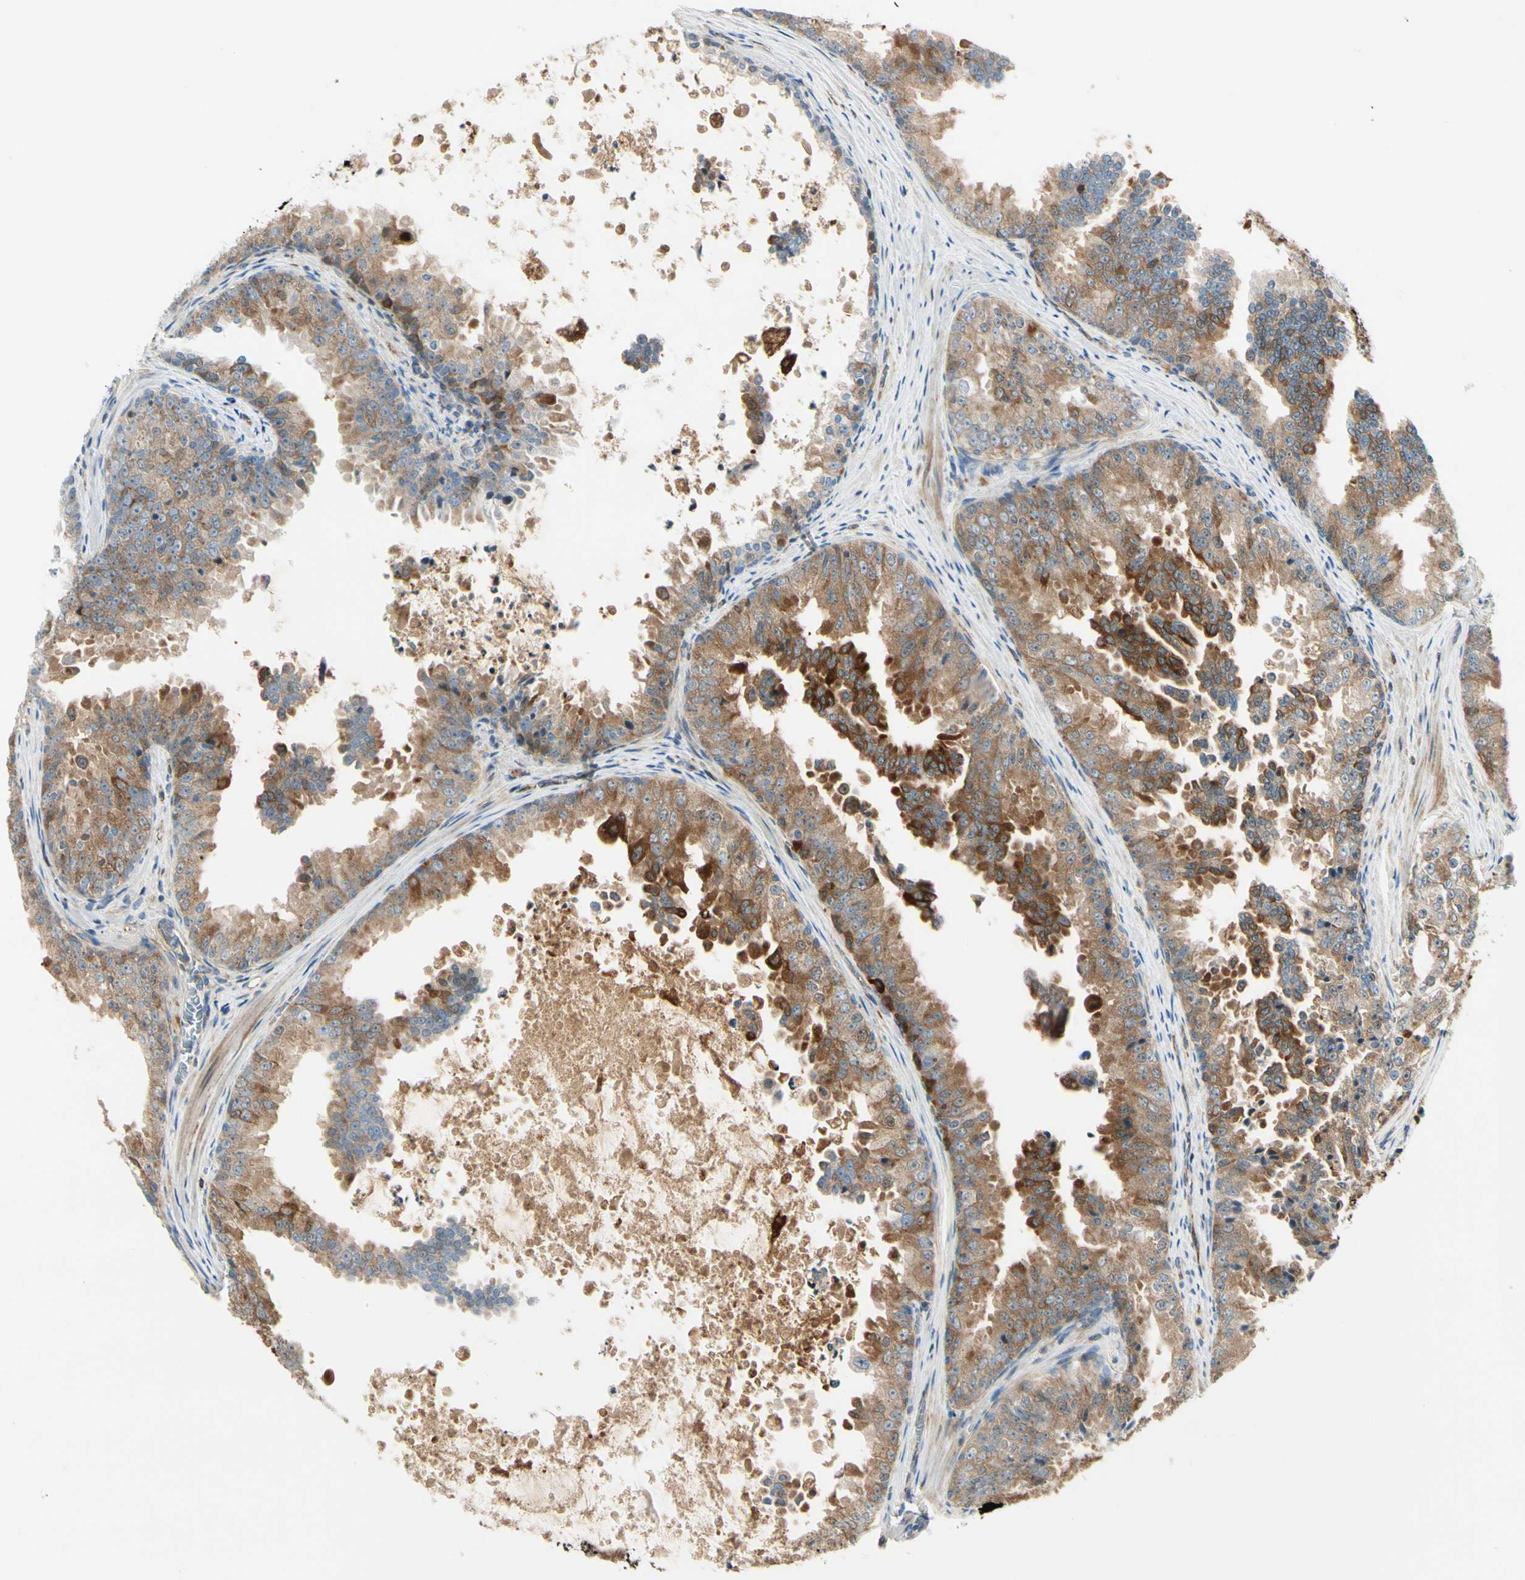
{"staining": {"intensity": "moderate", "quantity": ">75%", "location": "cytoplasmic/membranous"}, "tissue": "prostate cancer", "cell_type": "Tumor cells", "image_type": "cancer", "snomed": [{"axis": "morphology", "description": "Adenocarcinoma, High grade"}, {"axis": "topography", "description": "Prostate"}], "caption": "Protein expression by IHC shows moderate cytoplasmic/membranous expression in about >75% of tumor cells in prostate cancer (adenocarcinoma (high-grade)). The staining was performed using DAB (3,3'-diaminobenzidine) to visualize the protein expression in brown, while the nuclei were stained in blue with hematoxylin (Magnification: 20x).", "gene": "FTH1", "patient": {"sex": "male", "age": 73}}